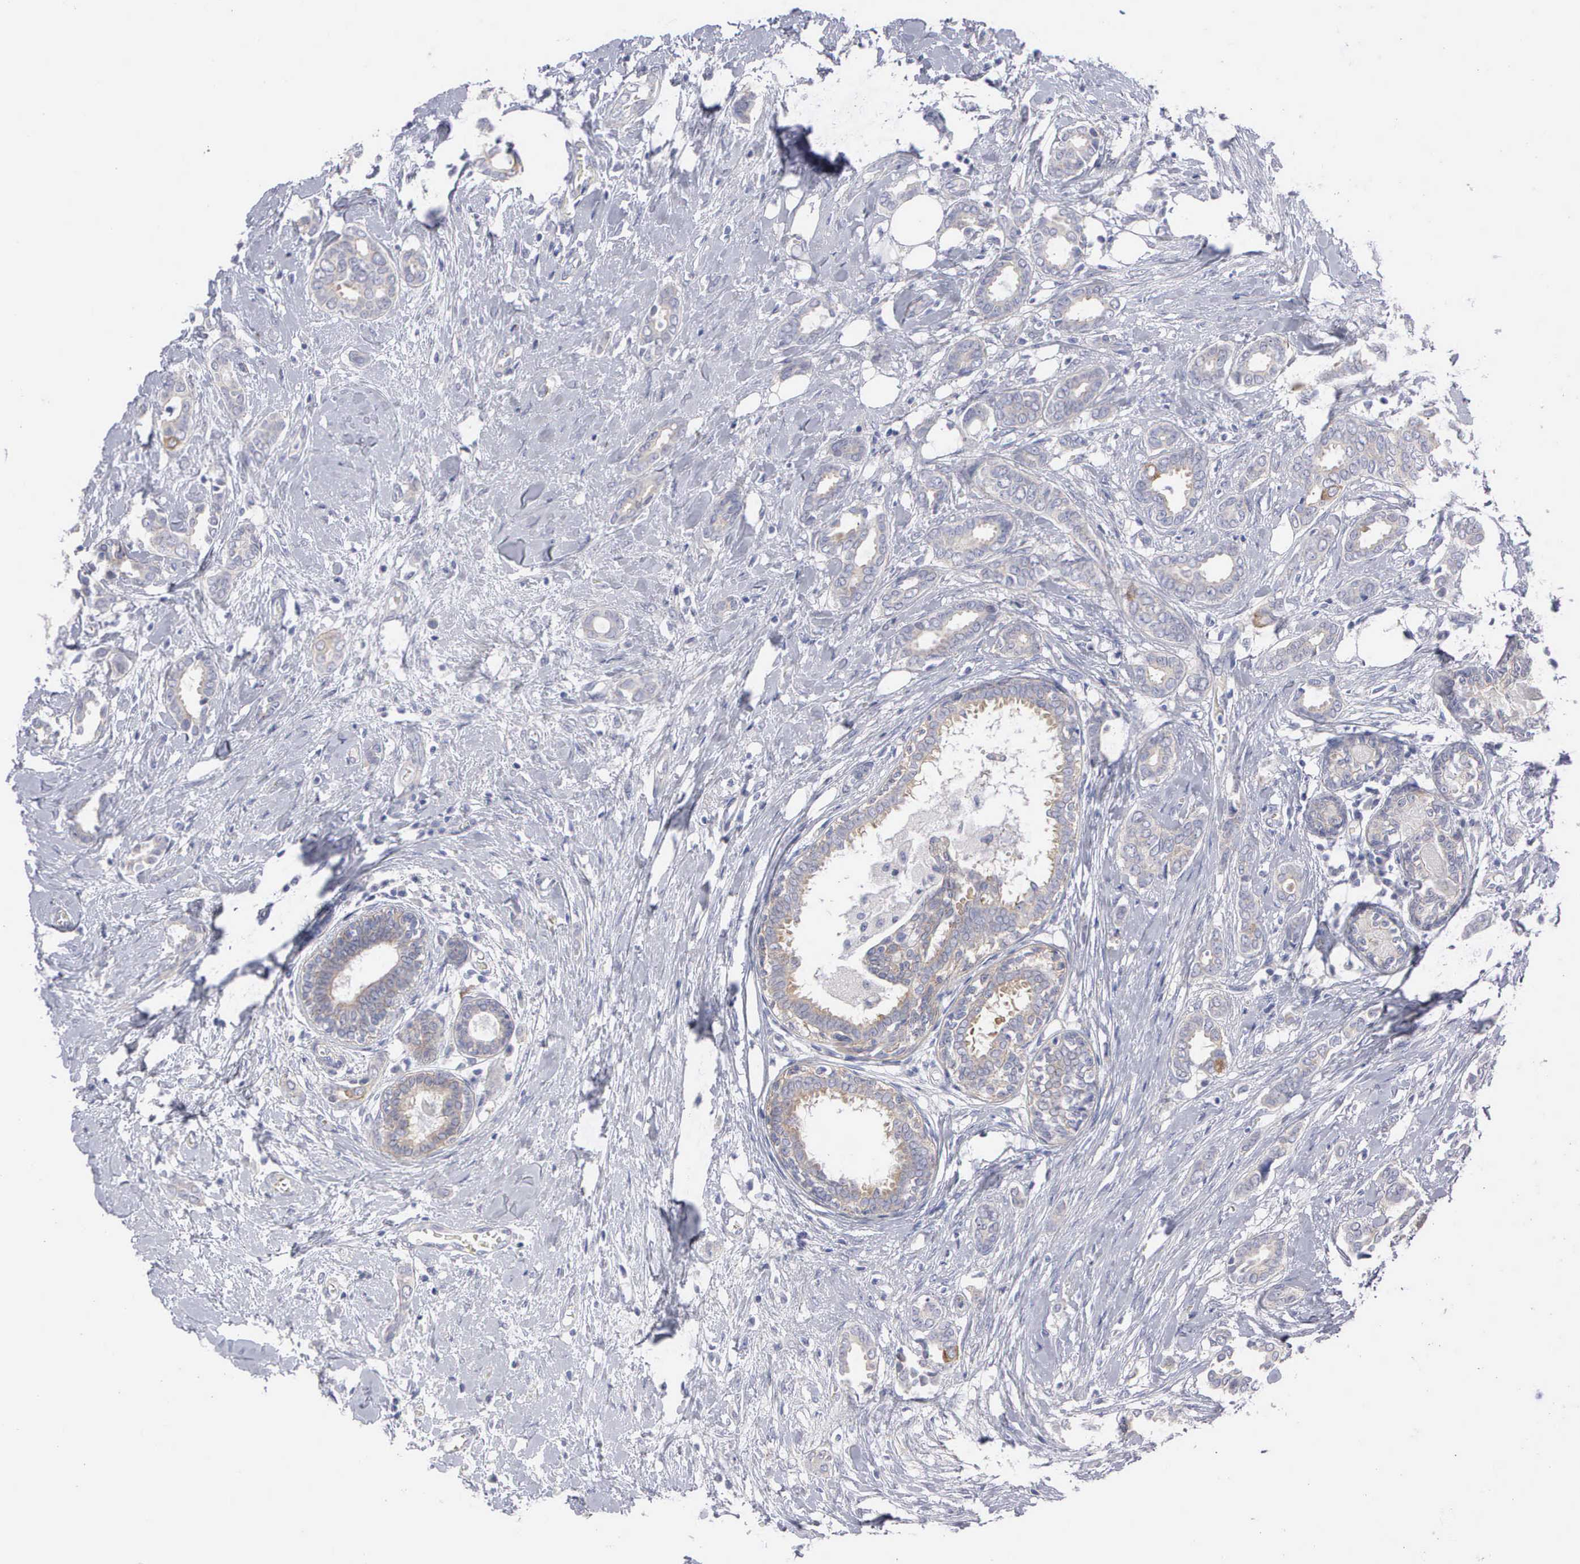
{"staining": {"intensity": "weak", "quantity": "<25%", "location": "cytoplasmic/membranous"}, "tissue": "breast cancer", "cell_type": "Tumor cells", "image_type": "cancer", "snomed": [{"axis": "morphology", "description": "Duct carcinoma"}, {"axis": "topography", "description": "Breast"}], "caption": "Tumor cells show no significant protein staining in breast cancer. (Immunohistochemistry (ihc), brightfield microscopy, high magnification).", "gene": "CEP170B", "patient": {"sex": "female", "age": 50}}